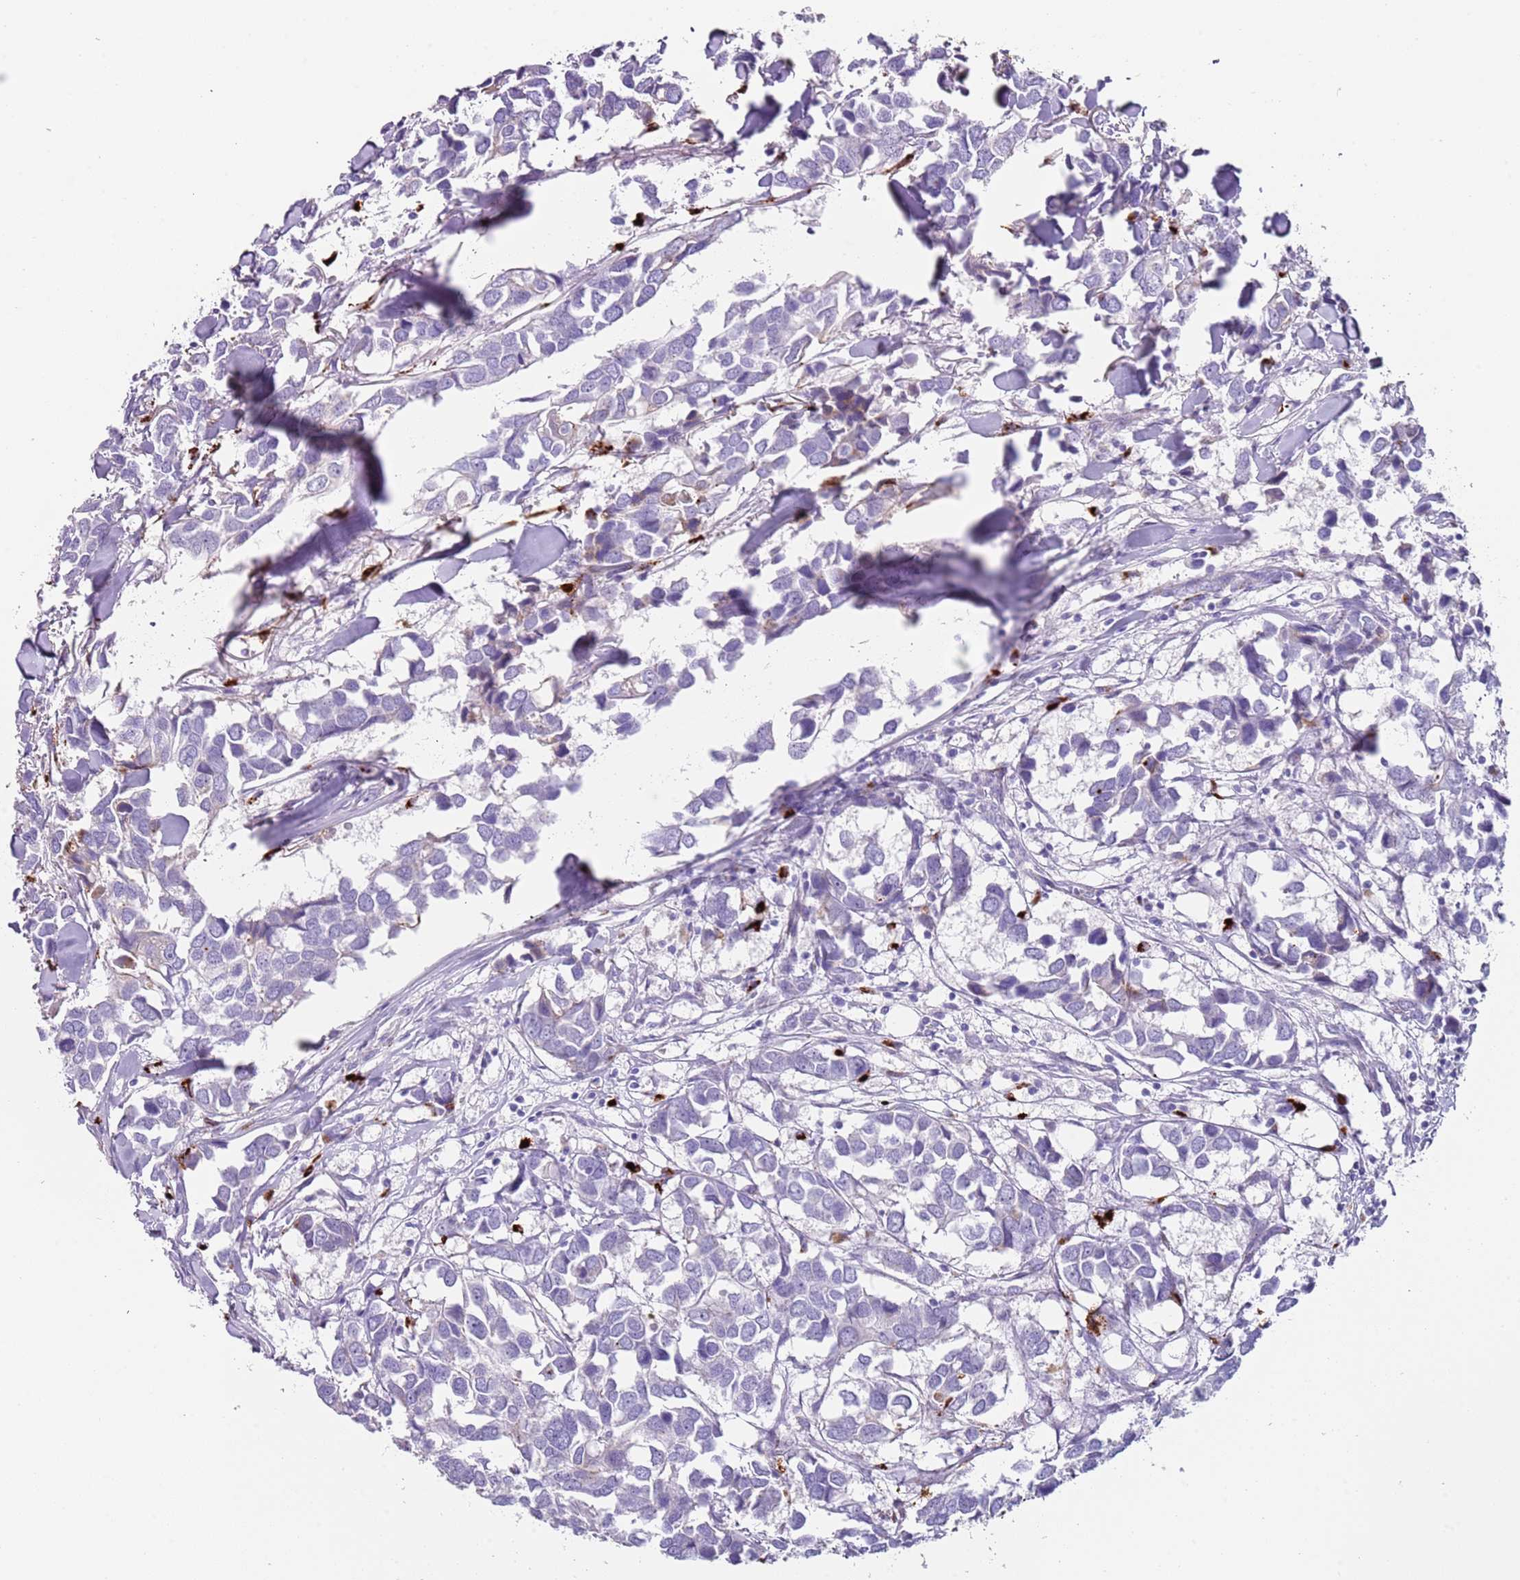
{"staining": {"intensity": "negative", "quantity": "none", "location": "none"}, "tissue": "breast cancer", "cell_type": "Tumor cells", "image_type": "cancer", "snomed": [{"axis": "morphology", "description": "Duct carcinoma"}, {"axis": "topography", "description": "Breast"}], "caption": "Immunohistochemical staining of human breast infiltrating ductal carcinoma exhibits no significant expression in tumor cells.", "gene": "LRRN3", "patient": {"sex": "female", "age": 83}}